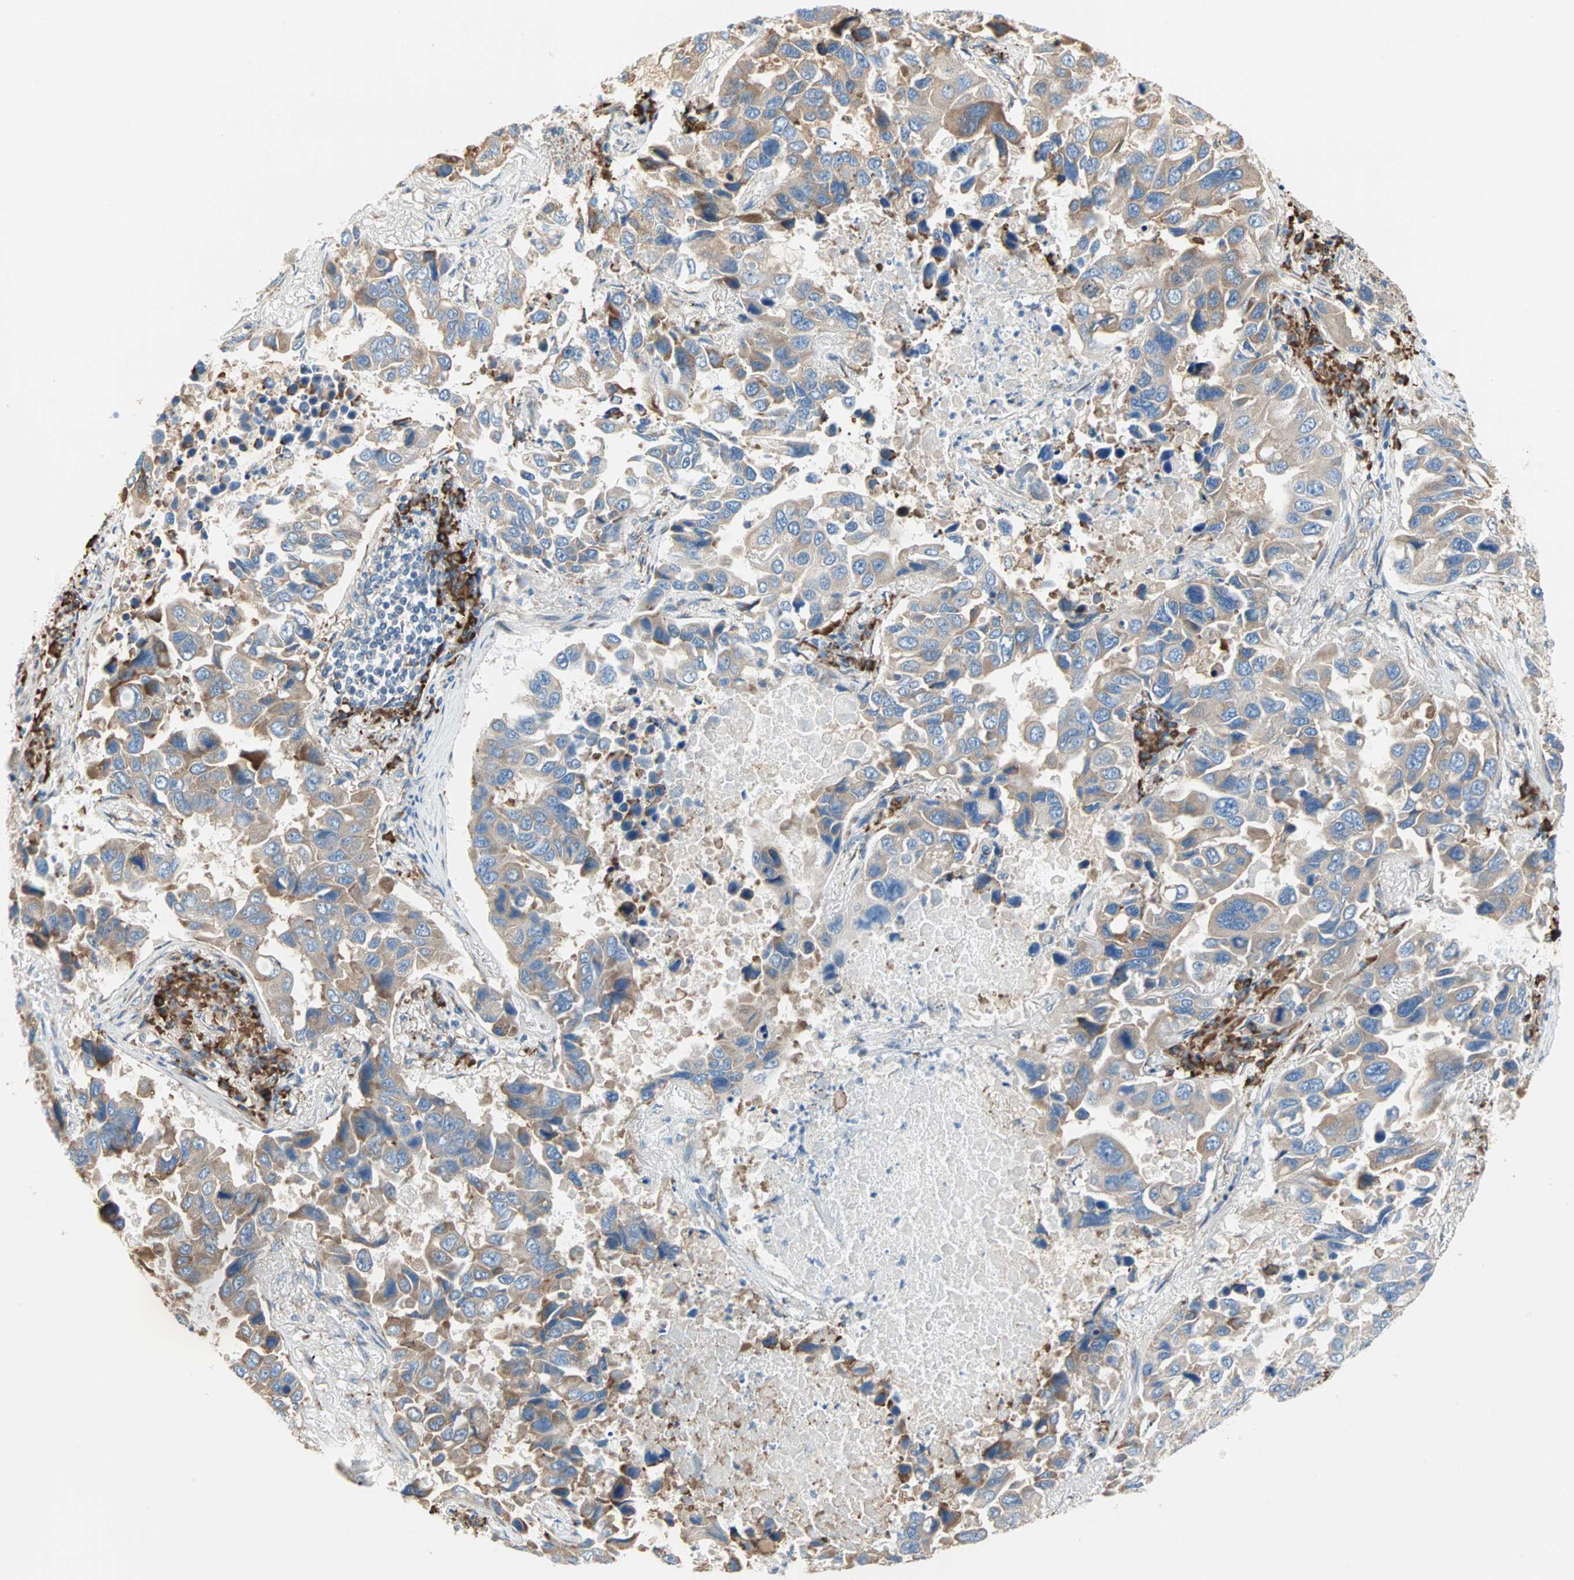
{"staining": {"intensity": "moderate", "quantity": ">75%", "location": "cytoplasmic/membranous"}, "tissue": "lung cancer", "cell_type": "Tumor cells", "image_type": "cancer", "snomed": [{"axis": "morphology", "description": "Adenocarcinoma, NOS"}, {"axis": "topography", "description": "Lung"}], "caption": "Immunohistochemistry (IHC) histopathology image of lung cancer stained for a protein (brown), which exhibits medium levels of moderate cytoplasmic/membranous expression in about >75% of tumor cells.", "gene": "PLCXD1", "patient": {"sex": "male", "age": 64}}